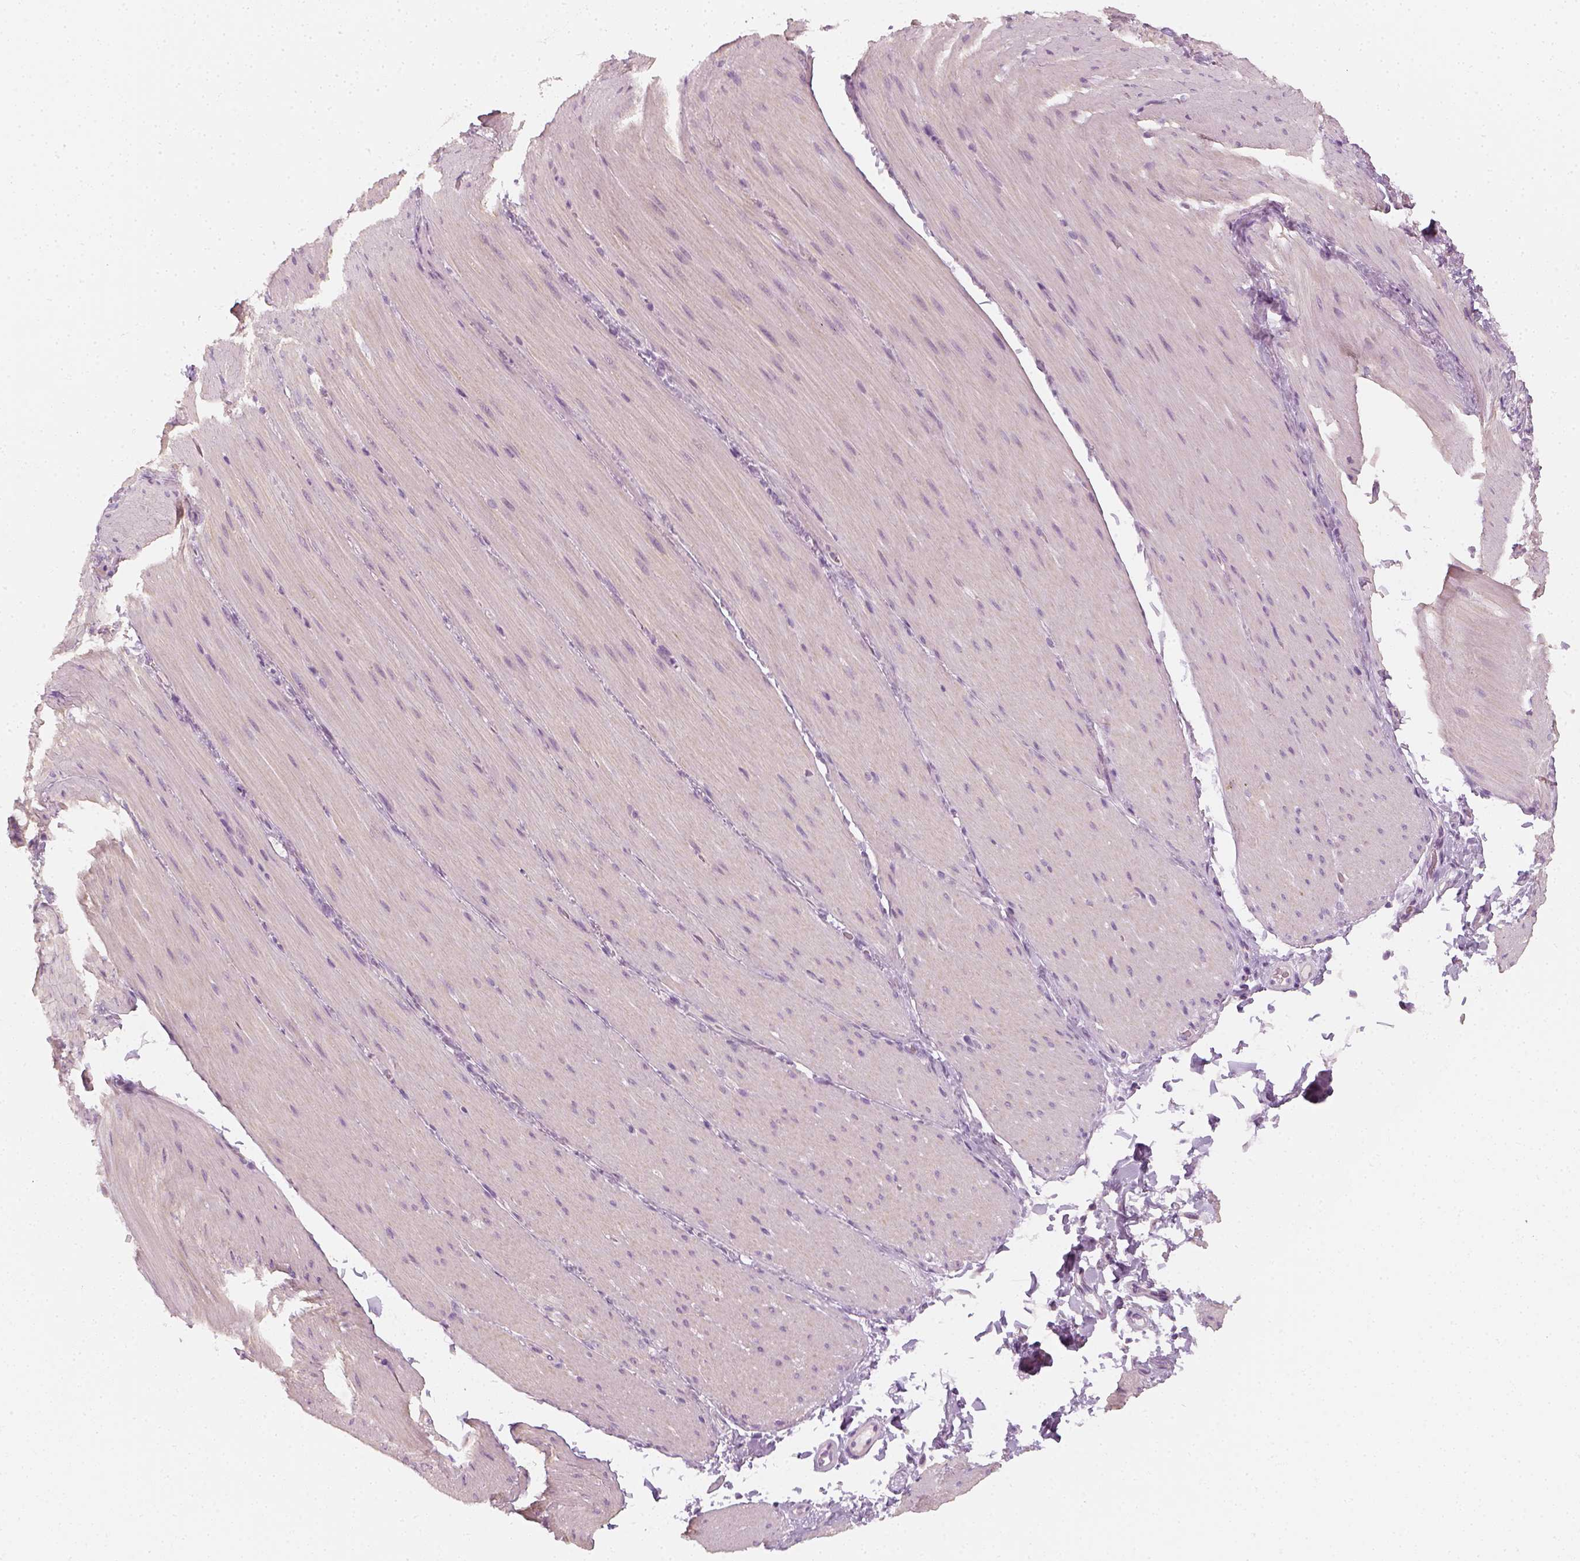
{"staining": {"intensity": "negative", "quantity": "none", "location": "none"}, "tissue": "smooth muscle", "cell_type": "Smooth muscle cells", "image_type": "normal", "snomed": [{"axis": "morphology", "description": "Normal tissue, NOS"}, {"axis": "topography", "description": "Smooth muscle"}, {"axis": "topography", "description": "Colon"}], "caption": "This is an immunohistochemistry image of benign human smooth muscle. There is no positivity in smooth muscle cells.", "gene": "PRAME", "patient": {"sex": "male", "age": 73}}